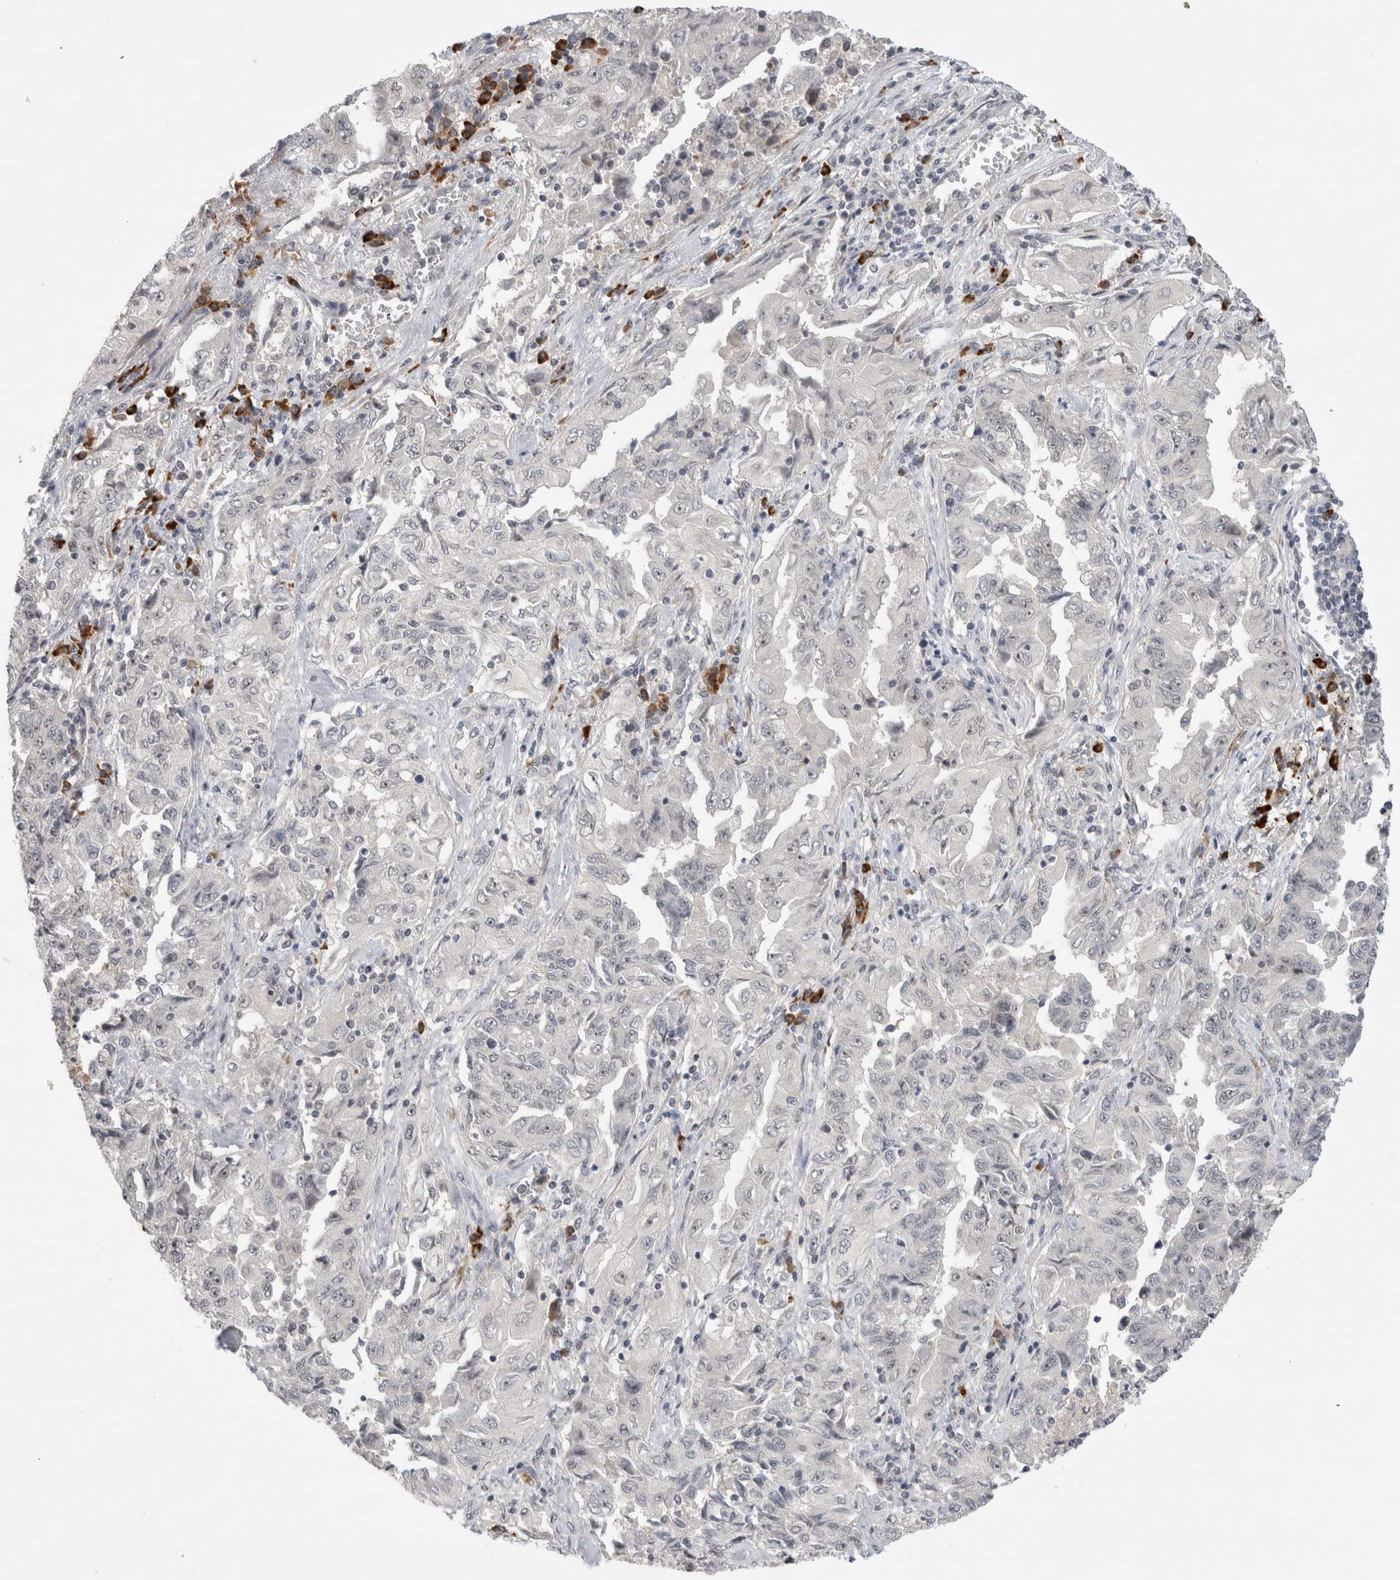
{"staining": {"intensity": "negative", "quantity": "none", "location": "none"}, "tissue": "lung cancer", "cell_type": "Tumor cells", "image_type": "cancer", "snomed": [{"axis": "morphology", "description": "Adenocarcinoma, NOS"}, {"axis": "topography", "description": "Lung"}], "caption": "IHC photomicrograph of lung cancer stained for a protein (brown), which exhibits no positivity in tumor cells.", "gene": "ZNF24", "patient": {"sex": "female", "age": 51}}